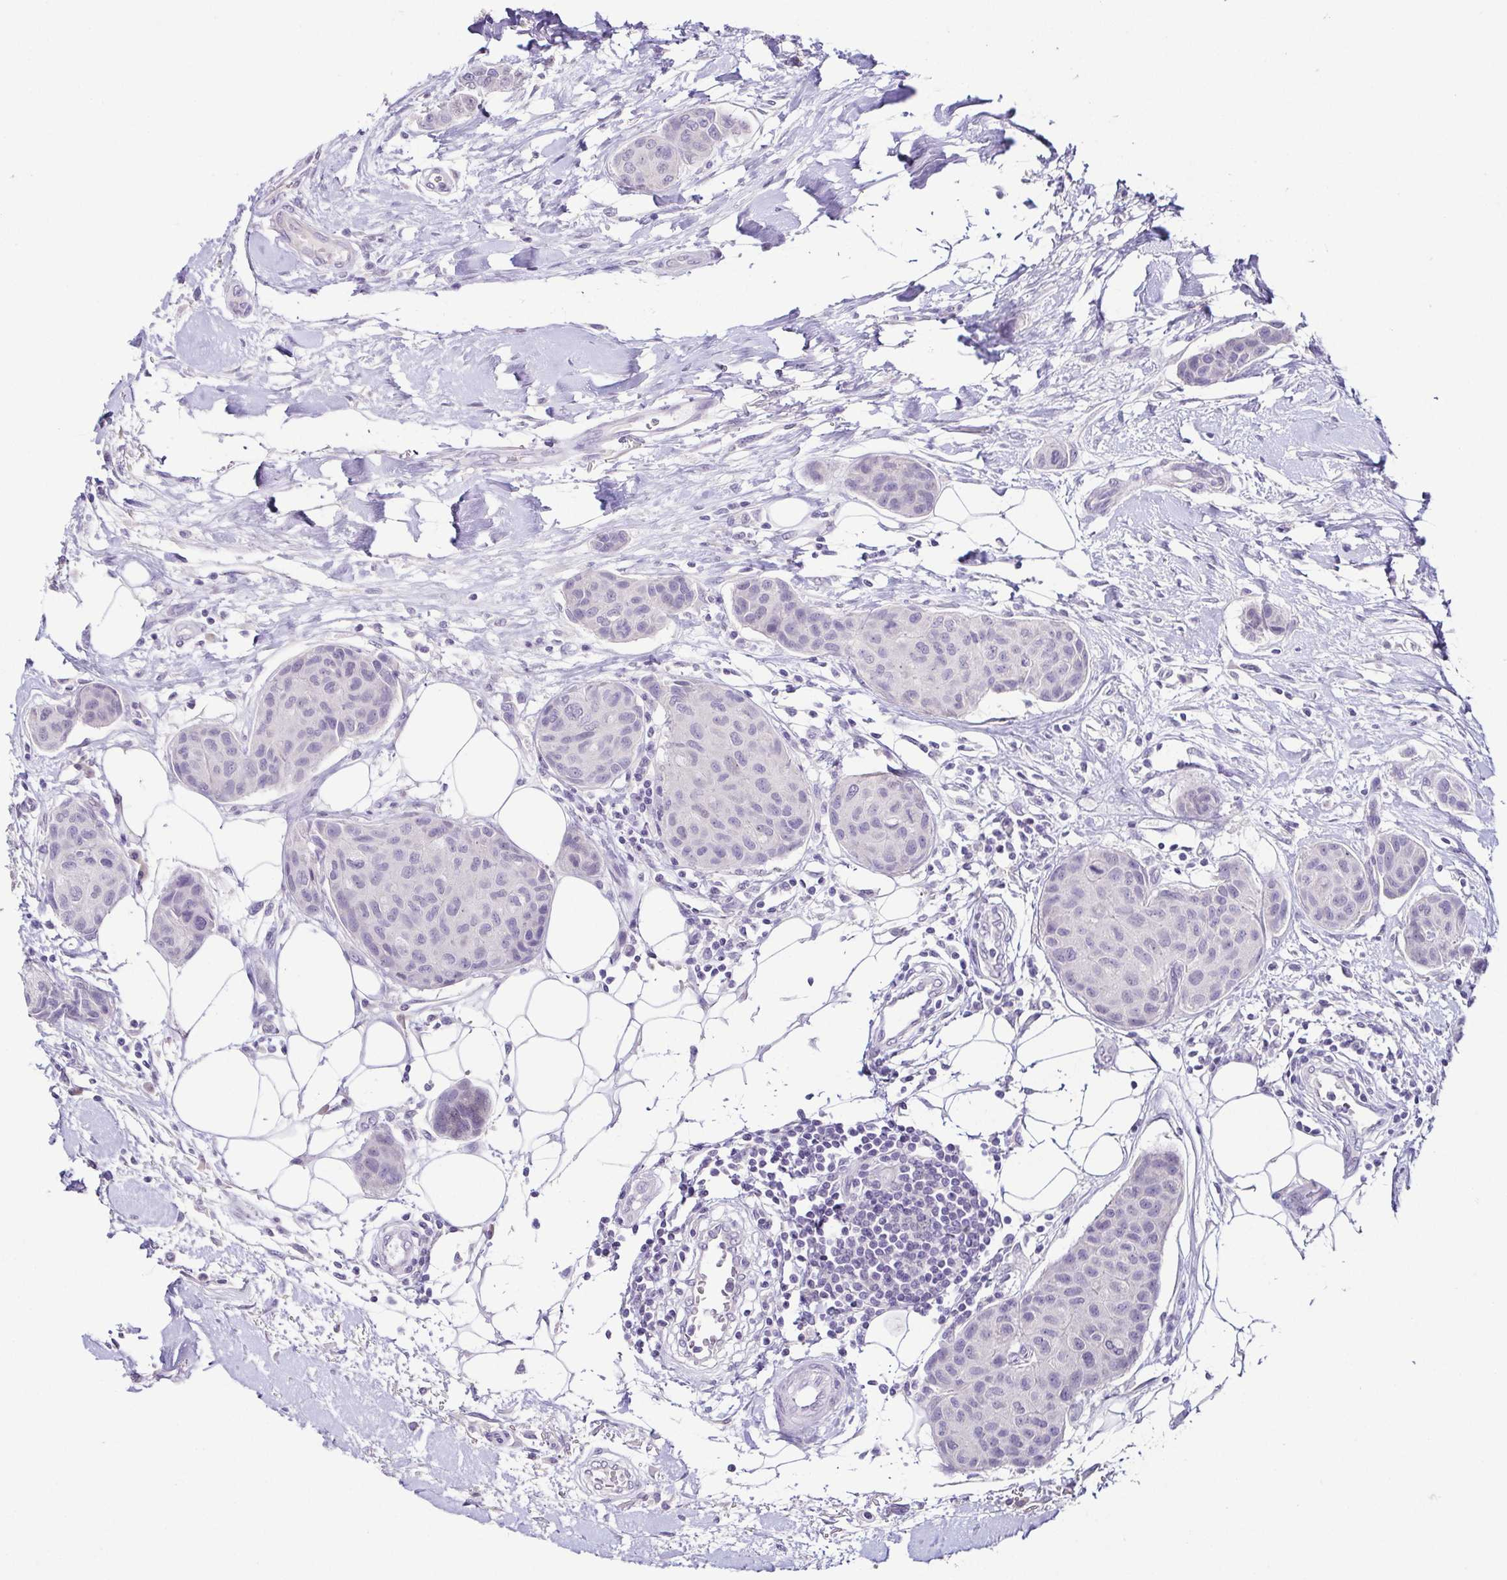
{"staining": {"intensity": "negative", "quantity": "none", "location": "none"}, "tissue": "breast cancer", "cell_type": "Tumor cells", "image_type": "cancer", "snomed": [{"axis": "morphology", "description": "Duct carcinoma"}, {"axis": "topography", "description": "Breast"}, {"axis": "topography", "description": "Lymph node"}], "caption": "Infiltrating ductal carcinoma (breast) stained for a protein using immunohistochemistry (IHC) reveals no expression tumor cells.", "gene": "TP73", "patient": {"sex": "female", "age": 80}}